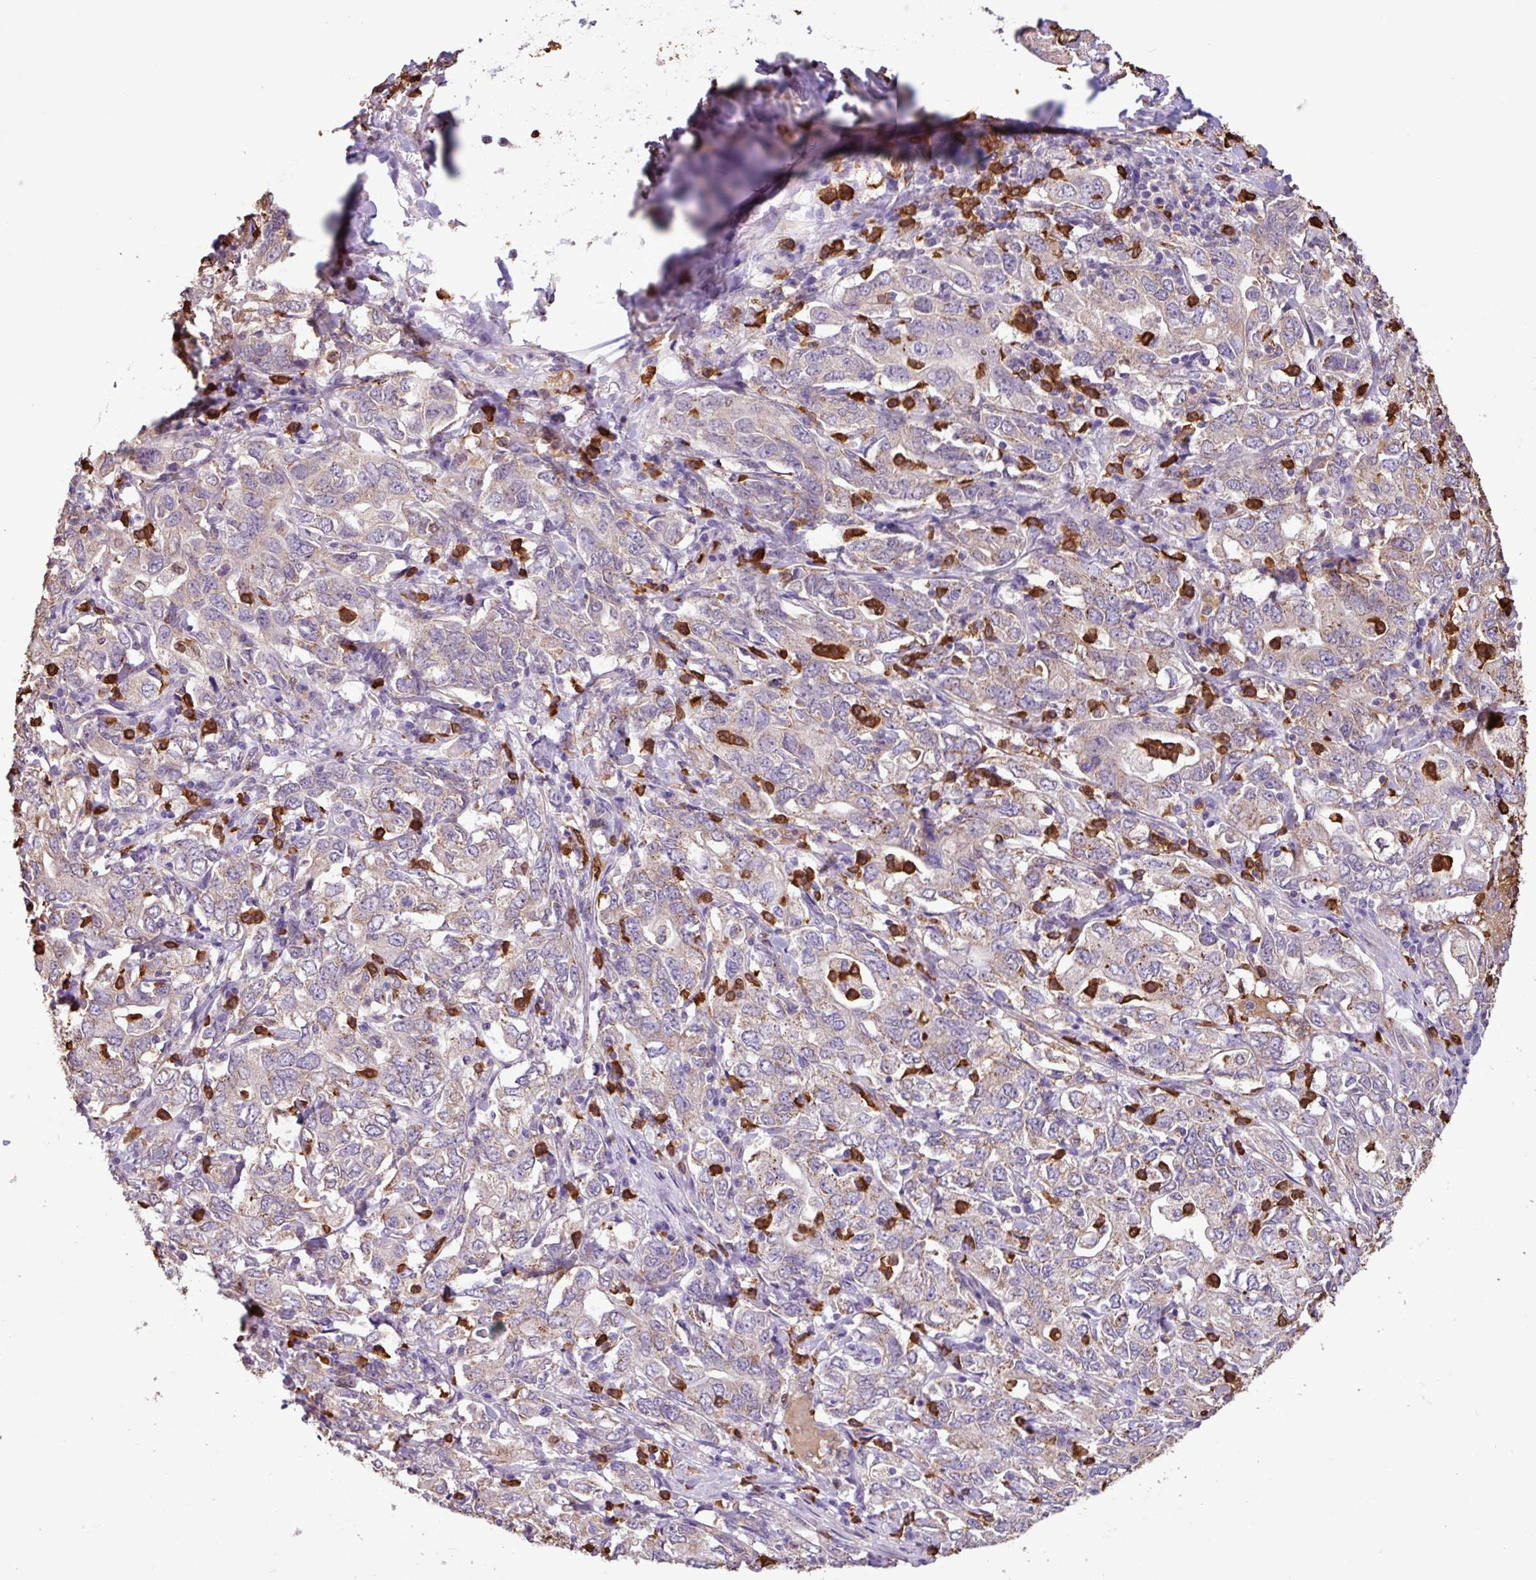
{"staining": {"intensity": "weak", "quantity": "<25%", "location": "cytoplasmic/membranous"}, "tissue": "stomach cancer", "cell_type": "Tumor cells", "image_type": "cancer", "snomed": [{"axis": "morphology", "description": "Adenocarcinoma, NOS"}, {"axis": "topography", "description": "Stomach, upper"}, {"axis": "topography", "description": "Stomach"}], "caption": "The image demonstrates no staining of tumor cells in adenocarcinoma (stomach).", "gene": "CHST11", "patient": {"sex": "male", "age": 62}}